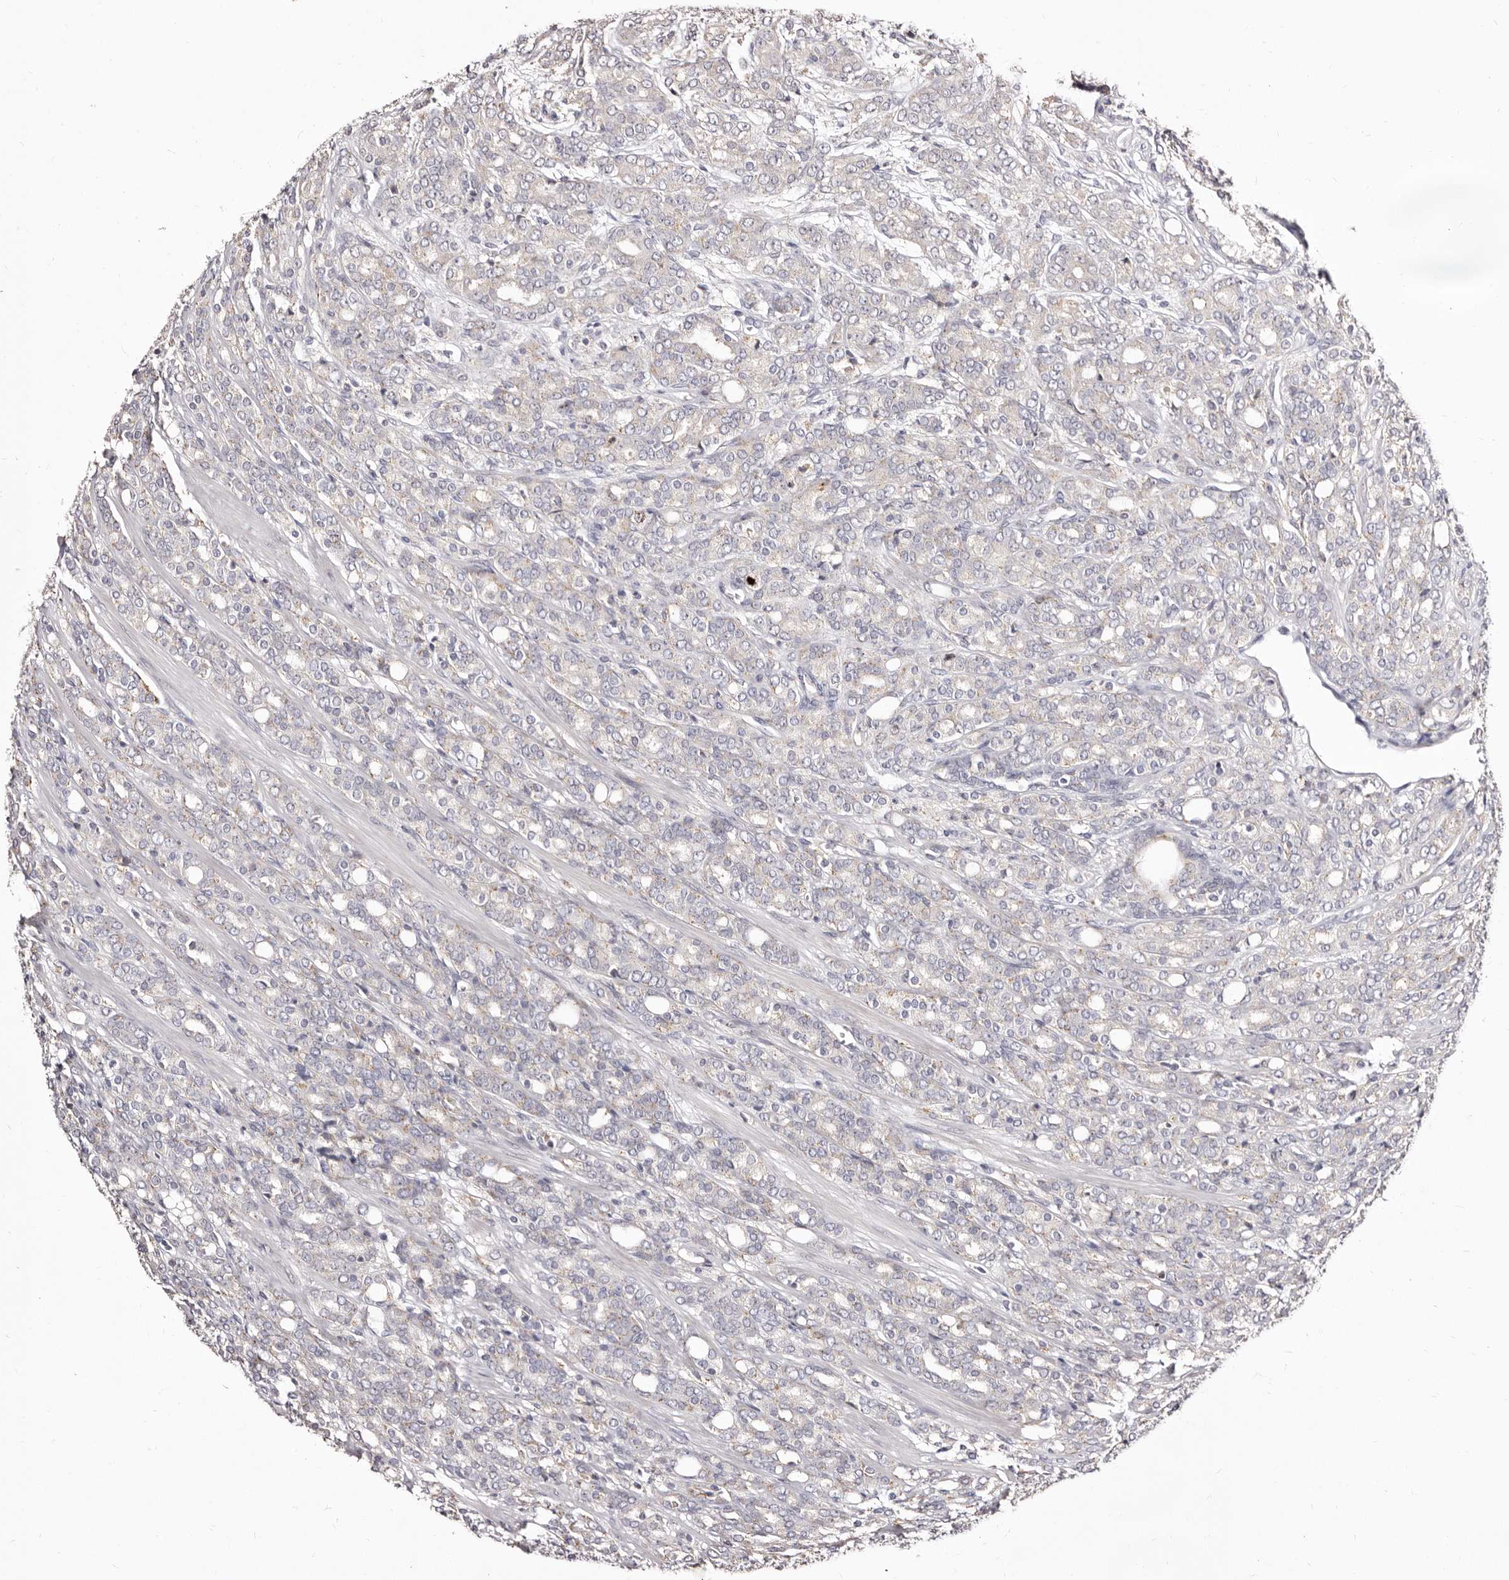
{"staining": {"intensity": "negative", "quantity": "none", "location": "none"}, "tissue": "prostate cancer", "cell_type": "Tumor cells", "image_type": "cancer", "snomed": [{"axis": "morphology", "description": "Adenocarcinoma, High grade"}, {"axis": "topography", "description": "Prostate"}], "caption": "Immunohistochemistry histopathology image of adenocarcinoma (high-grade) (prostate) stained for a protein (brown), which exhibits no staining in tumor cells.", "gene": "CDCA8", "patient": {"sex": "male", "age": 62}}